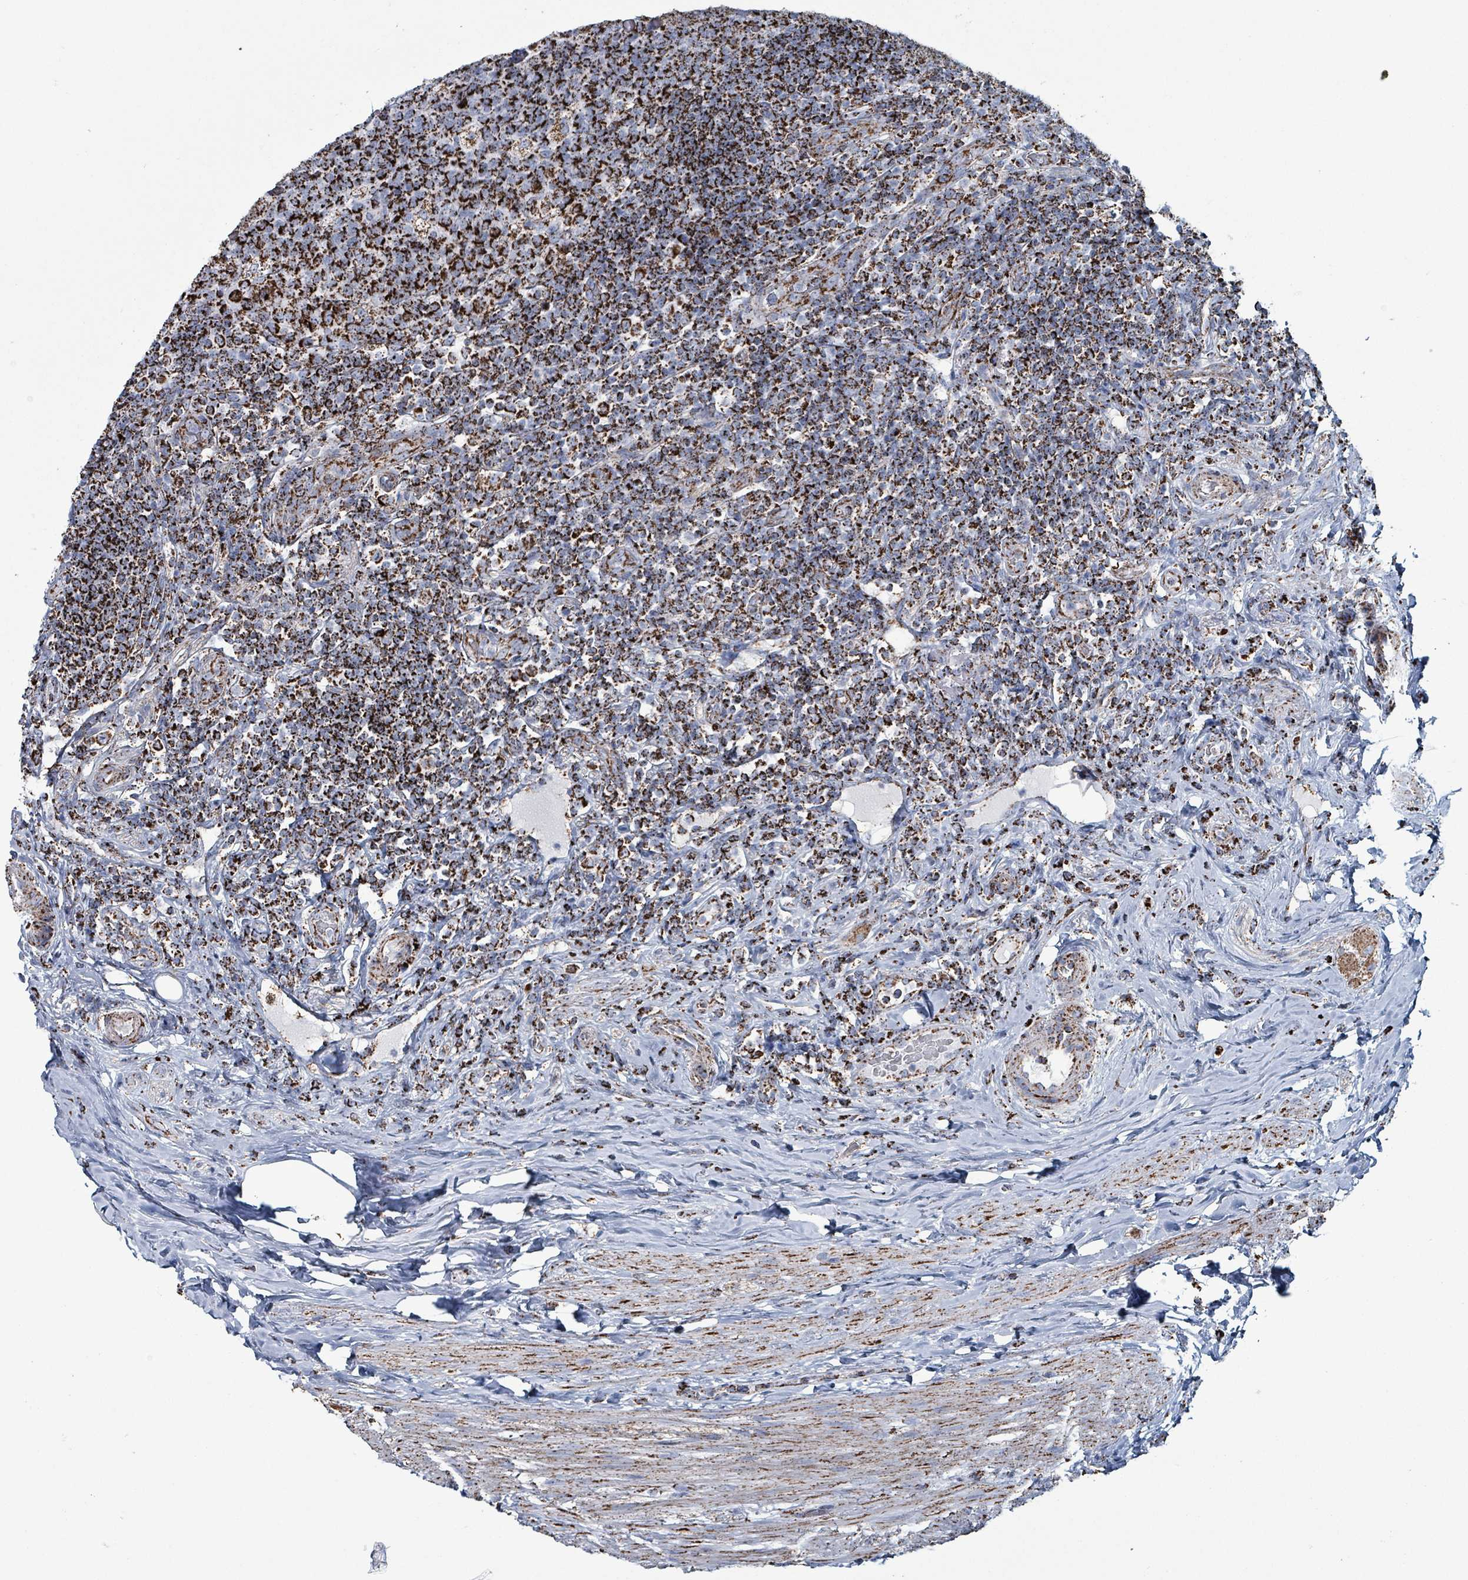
{"staining": {"intensity": "strong", "quantity": ">75%", "location": "cytoplasmic/membranous"}, "tissue": "appendix", "cell_type": "Glandular cells", "image_type": "normal", "snomed": [{"axis": "morphology", "description": "Normal tissue, NOS"}, {"axis": "topography", "description": "Appendix"}], "caption": "Glandular cells demonstrate high levels of strong cytoplasmic/membranous staining in about >75% of cells in normal human appendix. (DAB IHC, brown staining for protein, blue staining for nuclei).", "gene": "IDH3B", "patient": {"sex": "female", "age": 43}}